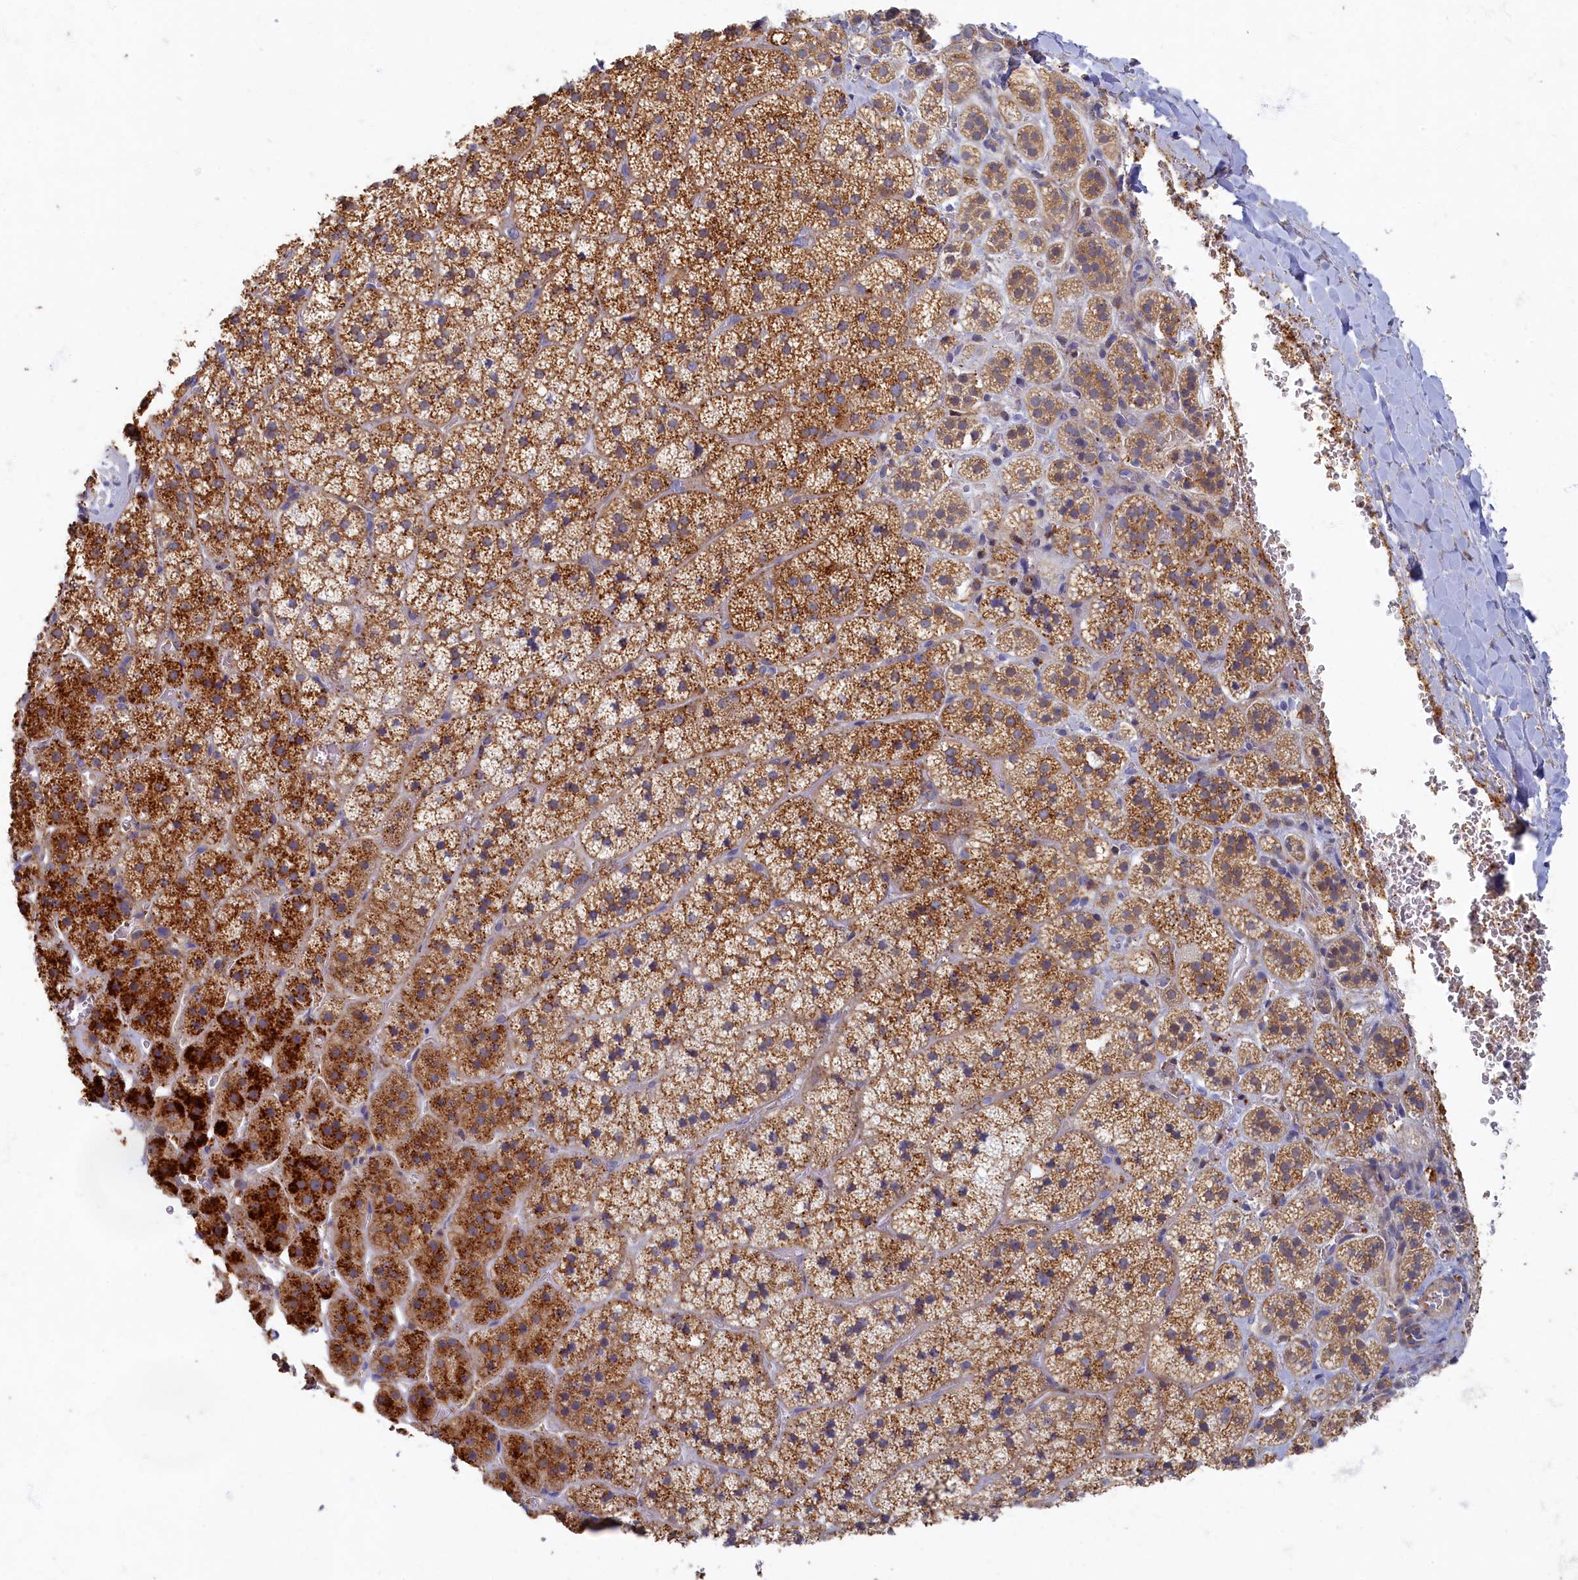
{"staining": {"intensity": "strong", "quantity": "25%-75%", "location": "cytoplasmic/membranous"}, "tissue": "adrenal gland", "cell_type": "Glandular cells", "image_type": "normal", "snomed": [{"axis": "morphology", "description": "Normal tissue, NOS"}, {"axis": "topography", "description": "Adrenal gland"}], "caption": "Human adrenal gland stained with a brown dye demonstrates strong cytoplasmic/membranous positive positivity in approximately 25%-75% of glandular cells.", "gene": "PSMG2", "patient": {"sex": "female", "age": 44}}